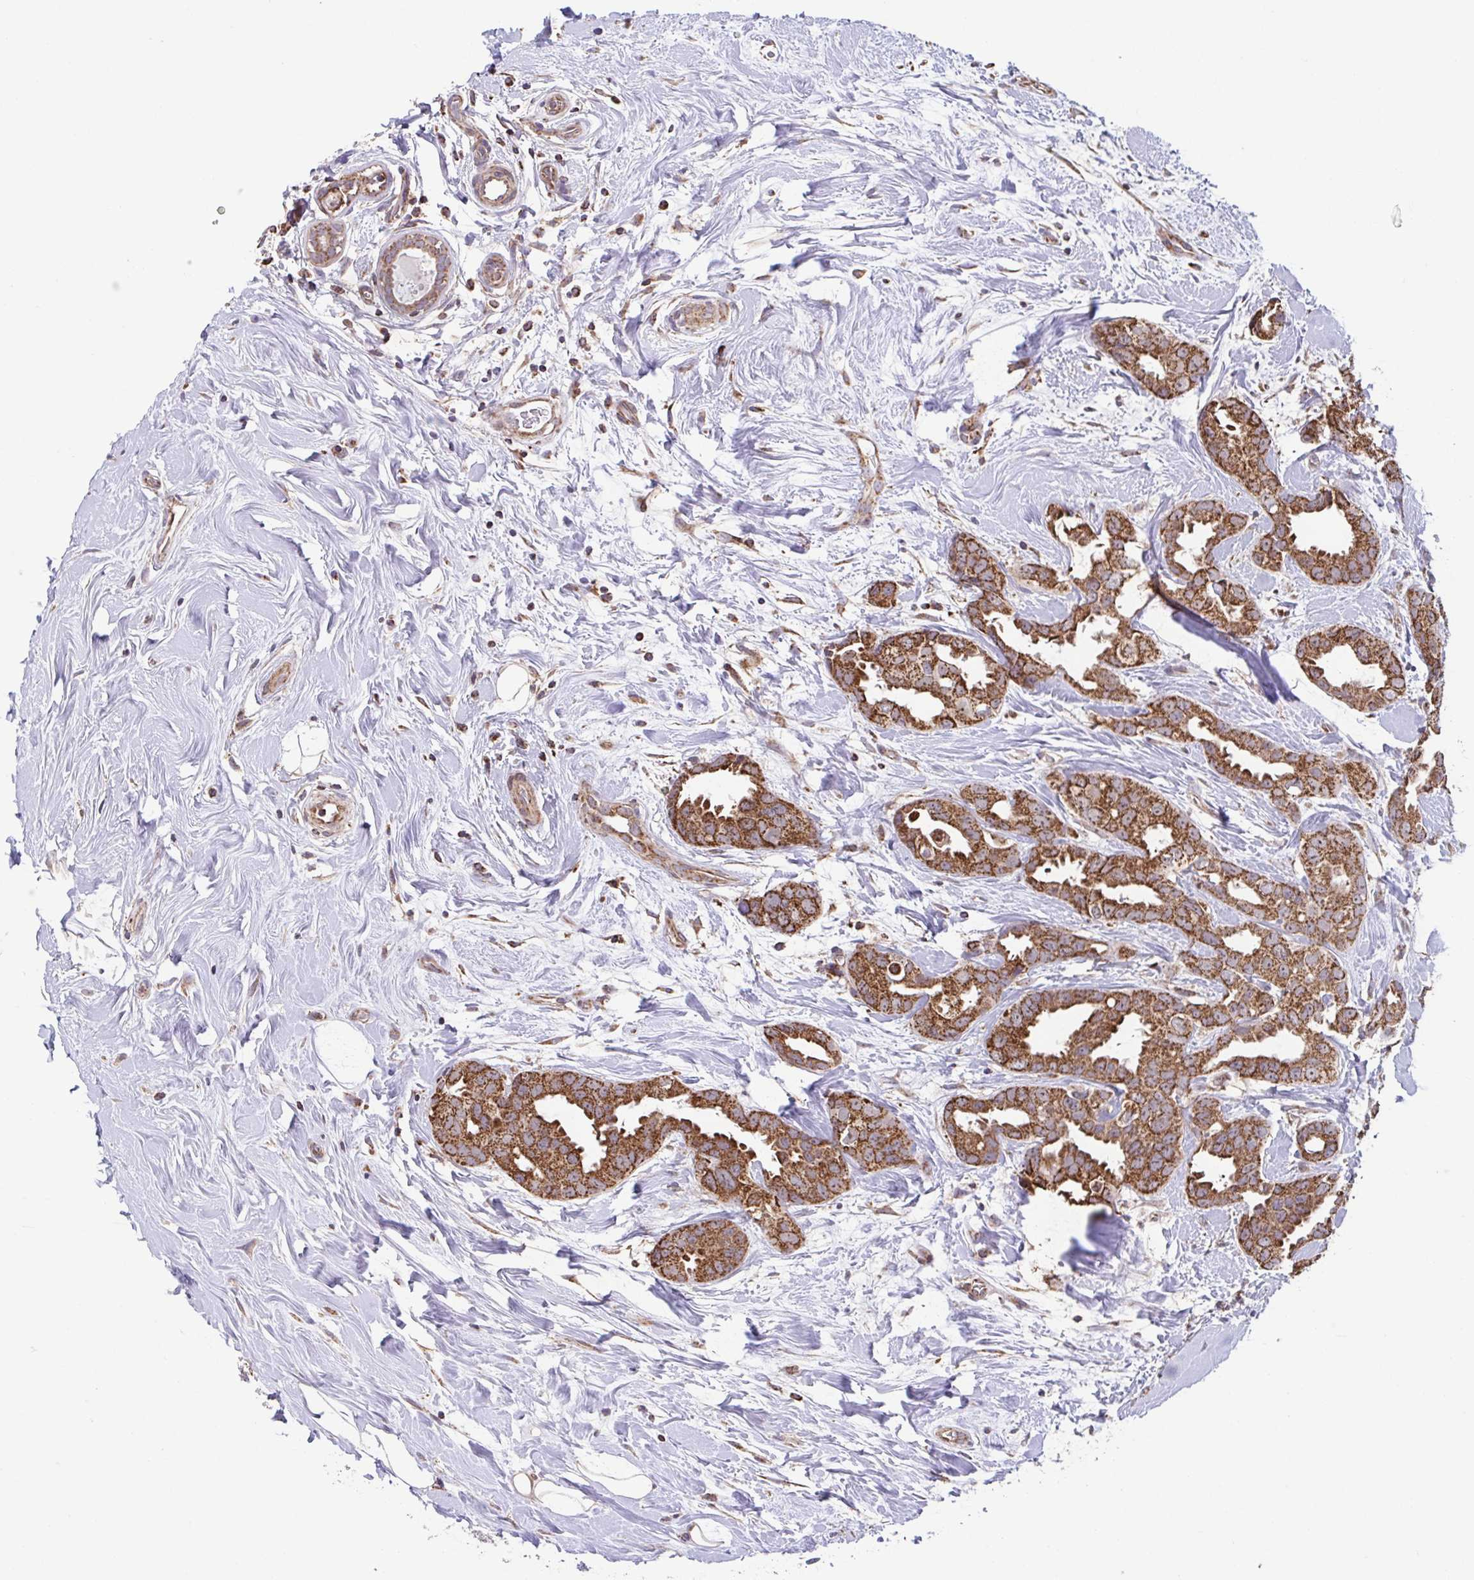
{"staining": {"intensity": "strong", "quantity": ">75%", "location": "cytoplasmic/membranous"}, "tissue": "breast cancer", "cell_type": "Tumor cells", "image_type": "cancer", "snomed": [{"axis": "morphology", "description": "Duct carcinoma"}, {"axis": "topography", "description": "Breast"}], "caption": "Protein staining exhibits strong cytoplasmic/membranous positivity in approximately >75% of tumor cells in breast infiltrating ductal carcinoma.", "gene": "DIP2B", "patient": {"sex": "female", "age": 45}}